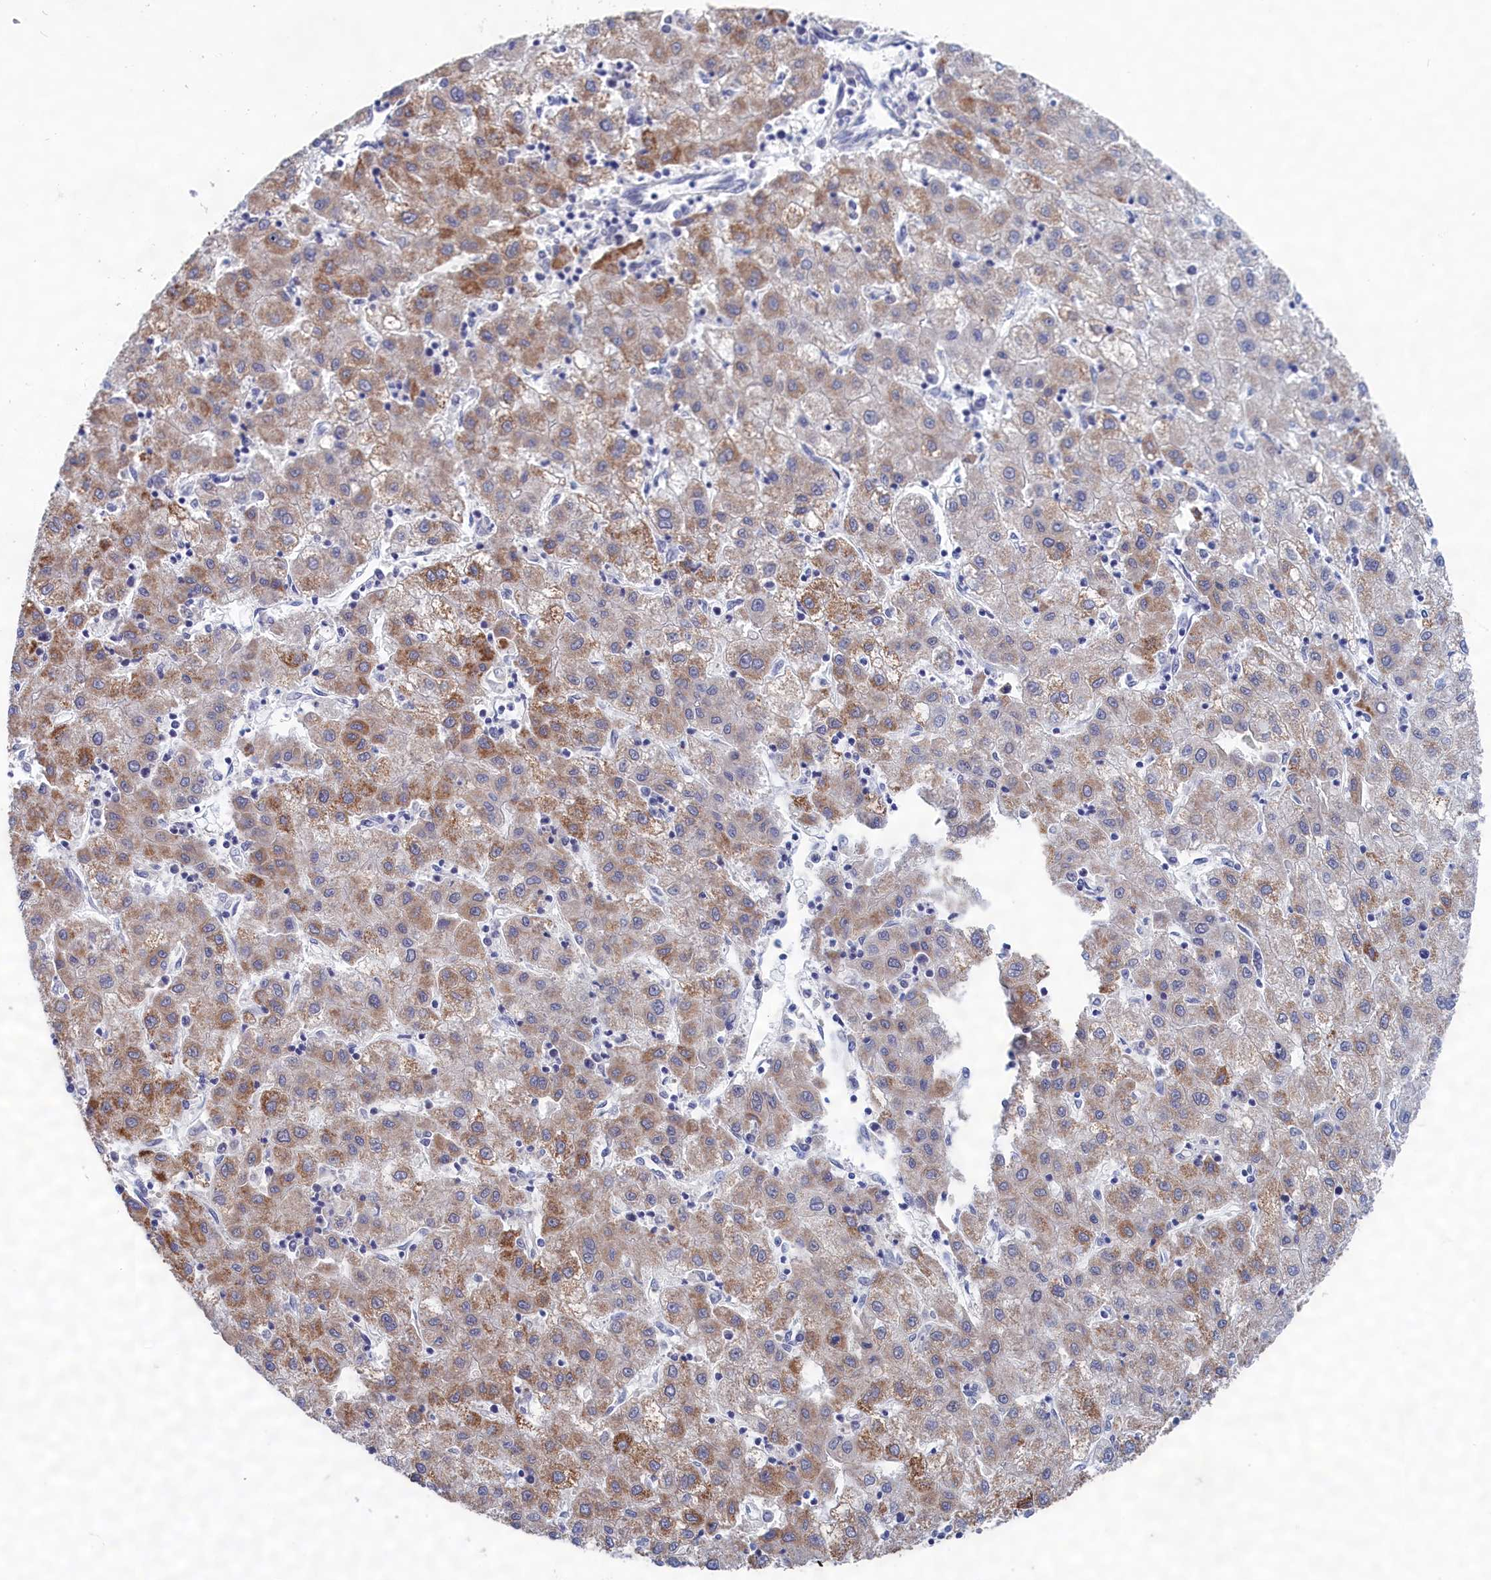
{"staining": {"intensity": "moderate", "quantity": "<25%", "location": "cytoplasmic/membranous"}, "tissue": "liver cancer", "cell_type": "Tumor cells", "image_type": "cancer", "snomed": [{"axis": "morphology", "description": "Carcinoma, Hepatocellular, NOS"}, {"axis": "topography", "description": "Liver"}], "caption": "Liver cancer (hepatocellular carcinoma) stained for a protein (brown) demonstrates moderate cytoplasmic/membranous positive positivity in approximately <25% of tumor cells.", "gene": "PGP", "patient": {"sex": "male", "age": 72}}